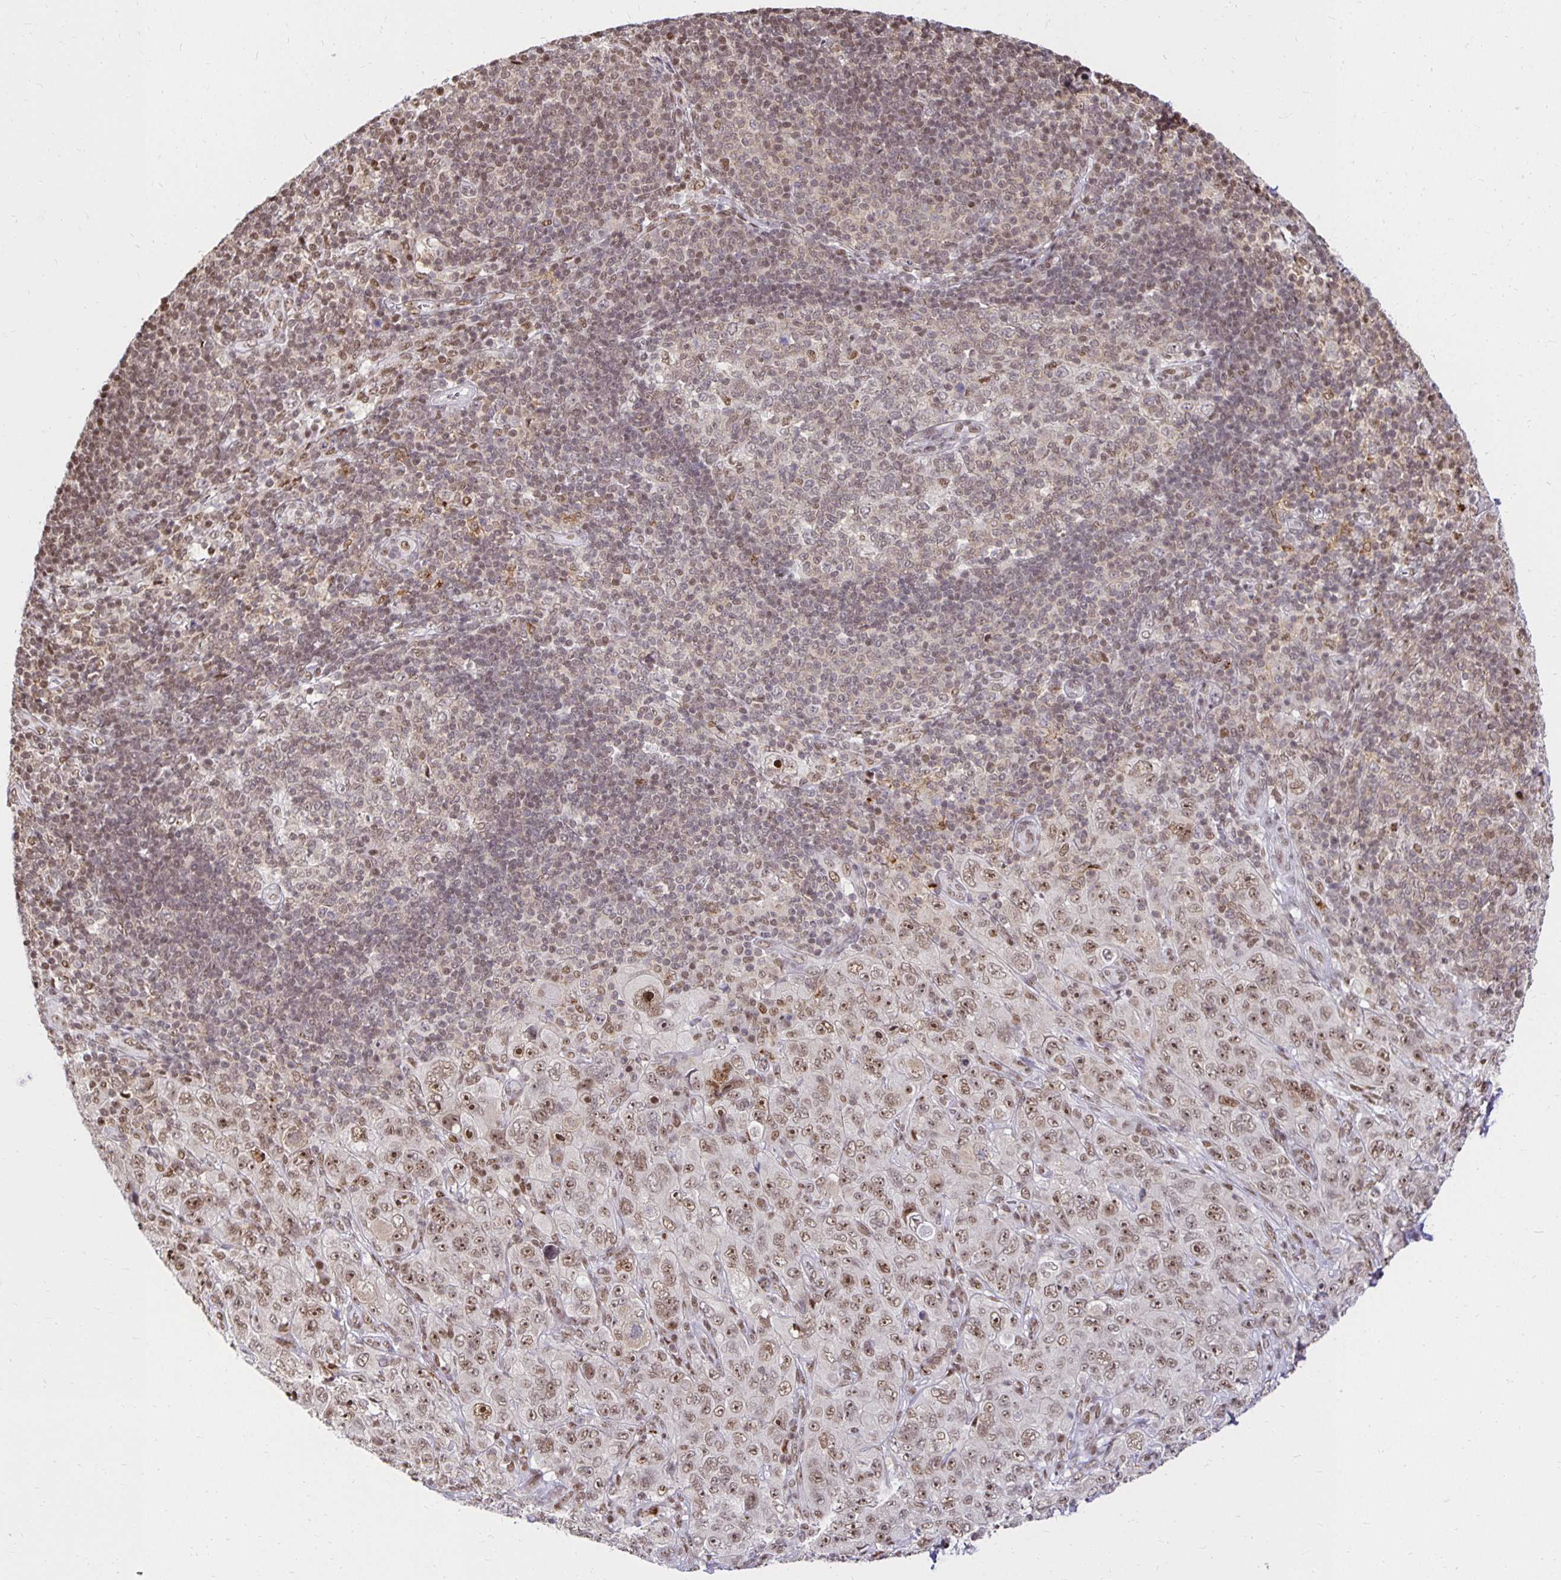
{"staining": {"intensity": "moderate", "quantity": ">75%", "location": "nuclear"}, "tissue": "pancreatic cancer", "cell_type": "Tumor cells", "image_type": "cancer", "snomed": [{"axis": "morphology", "description": "Adenocarcinoma, NOS"}, {"axis": "topography", "description": "Pancreas"}], "caption": "Adenocarcinoma (pancreatic) tissue reveals moderate nuclear staining in approximately >75% of tumor cells, visualized by immunohistochemistry.", "gene": "ZNF579", "patient": {"sex": "male", "age": 68}}